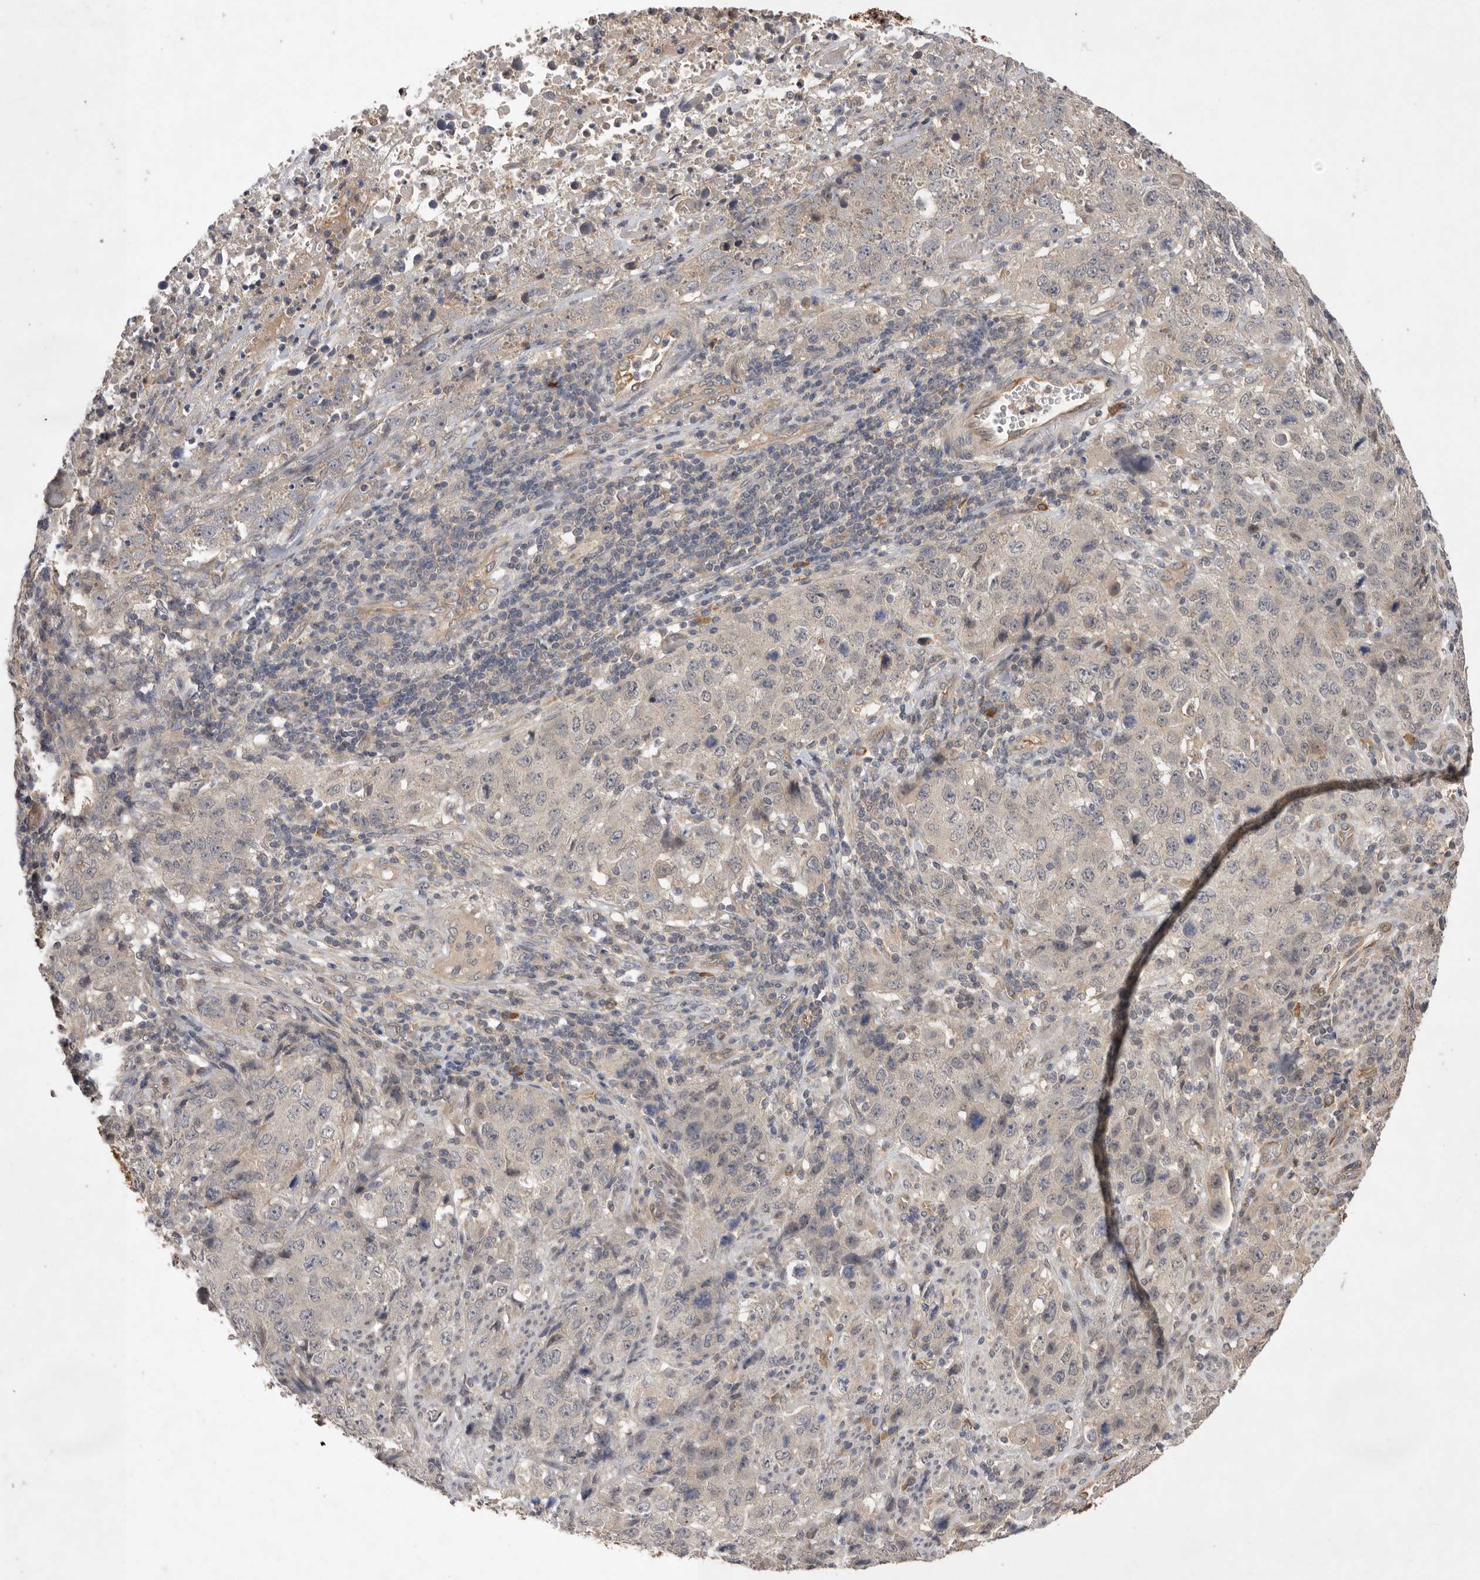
{"staining": {"intensity": "negative", "quantity": "none", "location": "none"}, "tissue": "stomach cancer", "cell_type": "Tumor cells", "image_type": "cancer", "snomed": [{"axis": "morphology", "description": "Adenocarcinoma, NOS"}, {"axis": "topography", "description": "Stomach"}], "caption": "Adenocarcinoma (stomach) stained for a protein using immunohistochemistry (IHC) displays no staining tumor cells.", "gene": "NRCAM", "patient": {"sex": "male", "age": 48}}